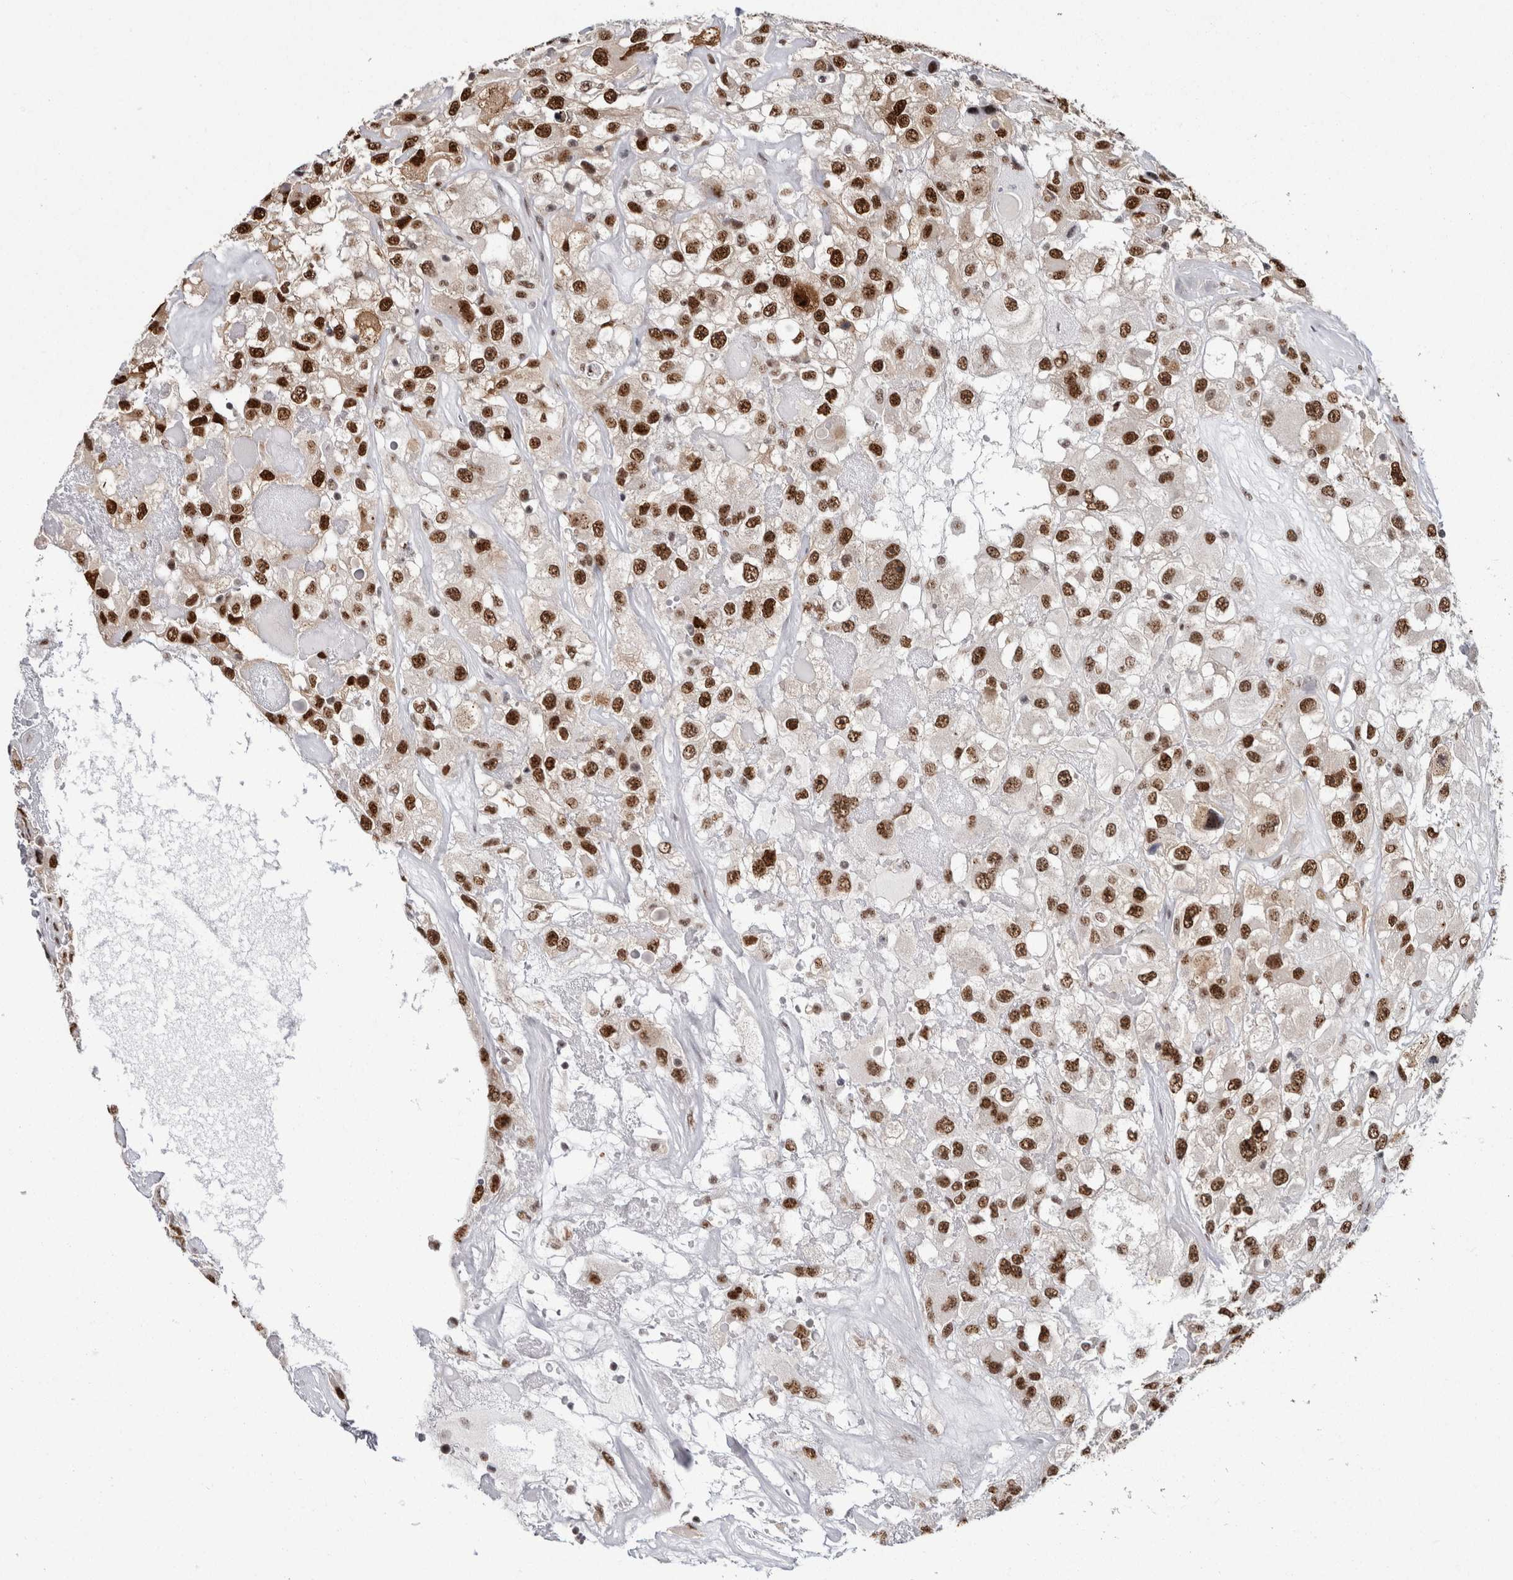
{"staining": {"intensity": "strong", "quantity": ">75%", "location": "nuclear"}, "tissue": "renal cancer", "cell_type": "Tumor cells", "image_type": "cancer", "snomed": [{"axis": "morphology", "description": "Adenocarcinoma, NOS"}, {"axis": "topography", "description": "Kidney"}], "caption": "Renal cancer stained for a protein reveals strong nuclear positivity in tumor cells.", "gene": "MKNK1", "patient": {"sex": "female", "age": 52}}